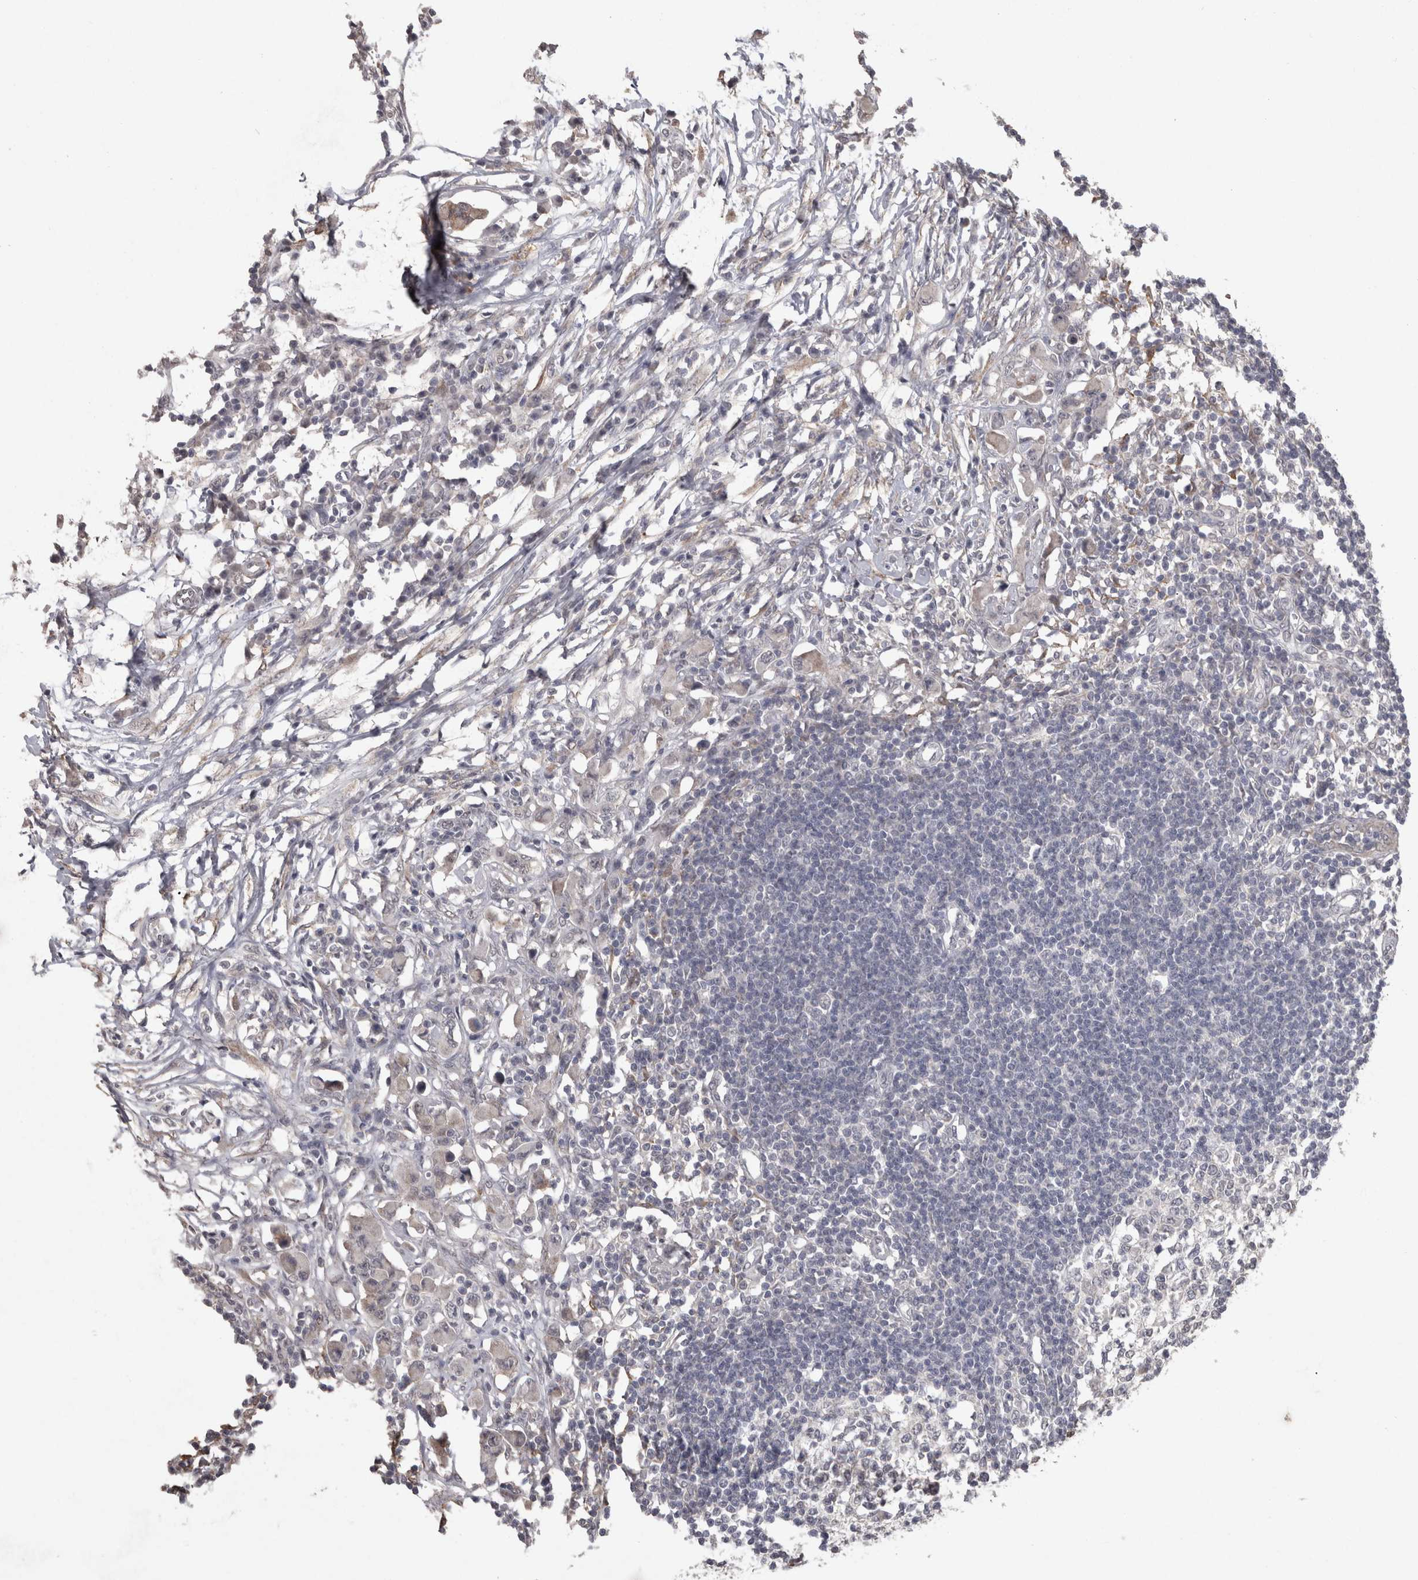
{"staining": {"intensity": "negative", "quantity": "none", "location": "none"}, "tissue": "lymph node", "cell_type": "Germinal center cells", "image_type": "normal", "snomed": [{"axis": "morphology", "description": "Normal tissue, NOS"}, {"axis": "morphology", "description": "Malignant melanoma, Metastatic site"}, {"axis": "topography", "description": "Lymph node"}], "caption": "Germinal center cells show no significant expression in benign lymph node.", "gene": "MEP1A", "patient": {"sex": "male", "age": 41}}